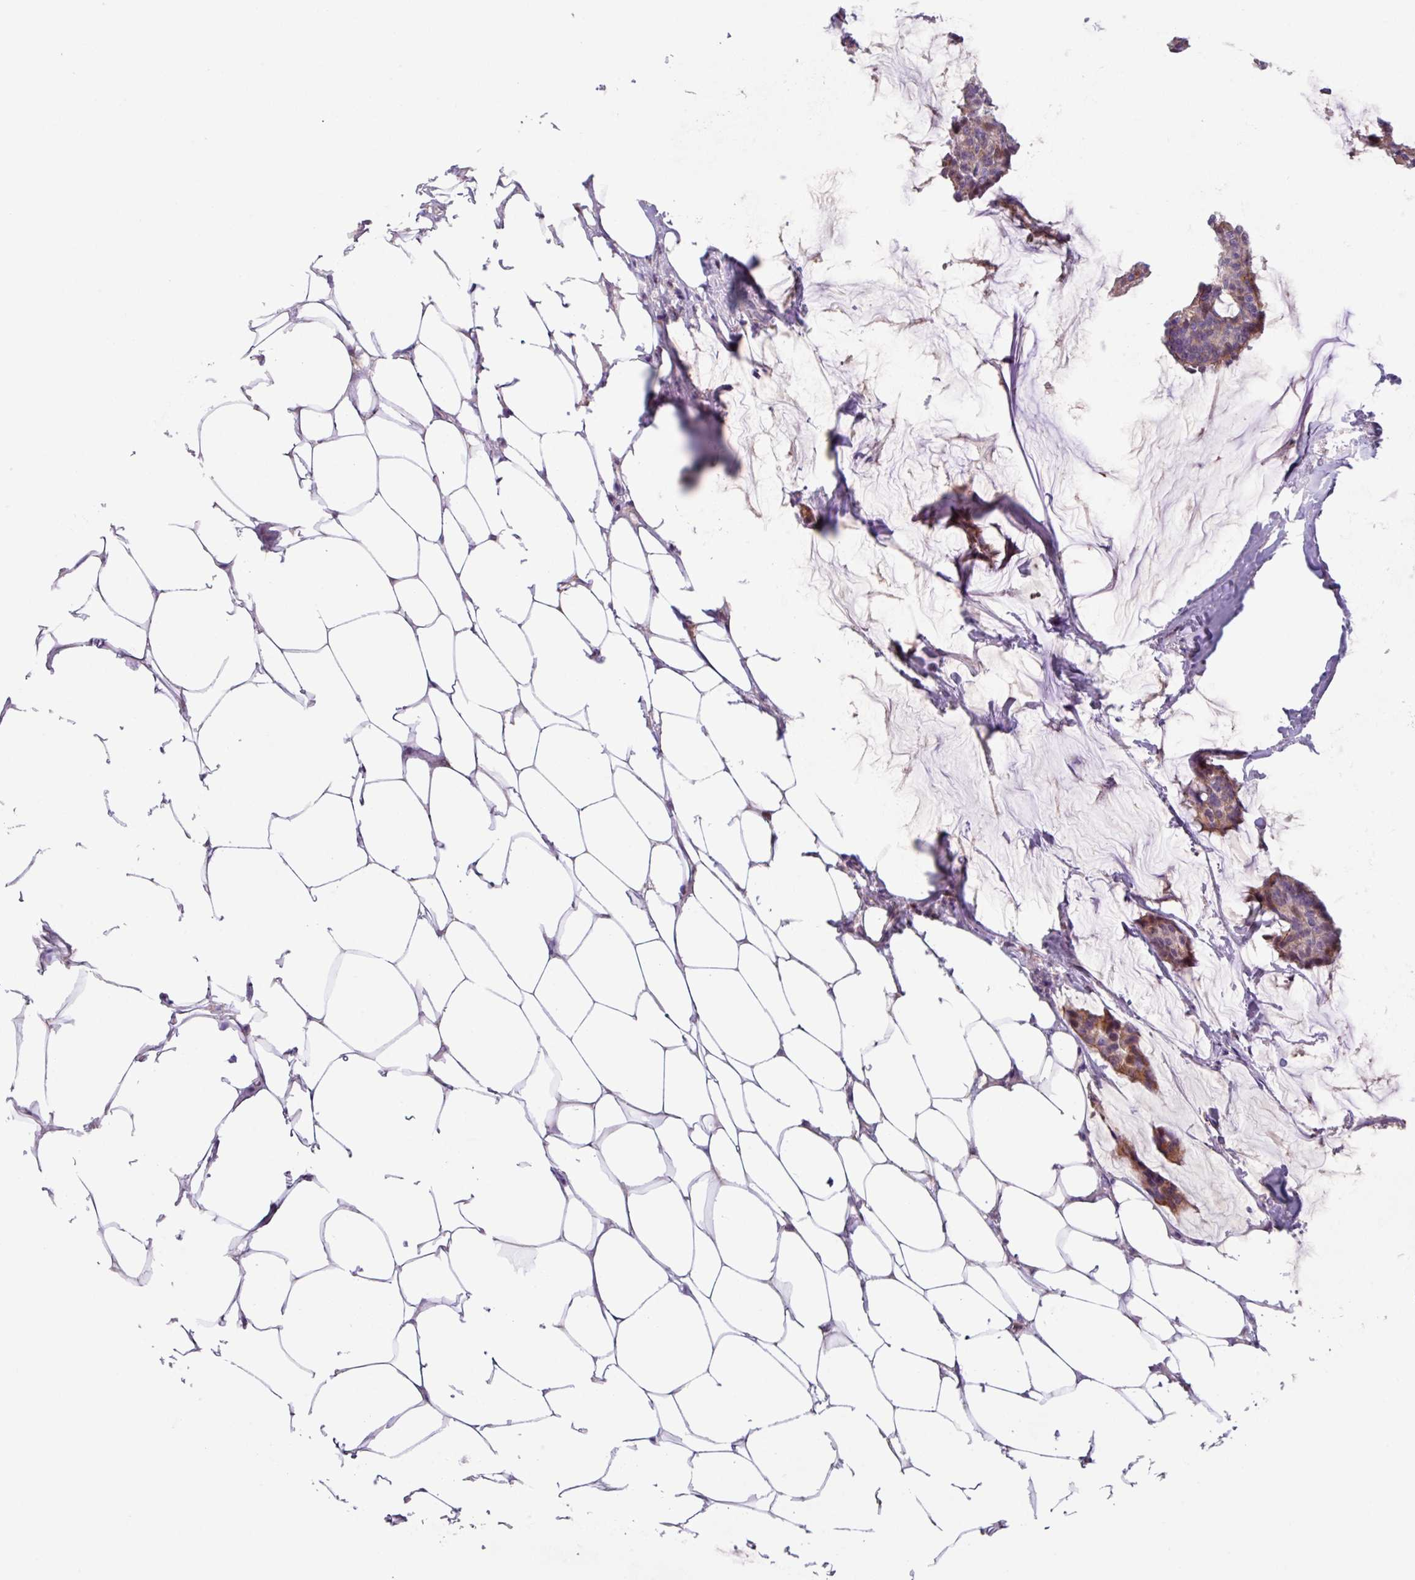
{"staining": {"intensity": "weak", "quantity": "25%-75%", "location": "cytoplasmic/membranous"}, "tissue": "breast cancer", "cell_type": "Tumor cells", "image_type": "cancer", "snomed": [{"axis": "morphology", "description": "Duct carcinoma"}, {"axis": "topography", "description": "Breast"}], "caption": "There is low levels of weak cytoplasmic/membranous expression in tumor cells of breast cancer (infiltrating ductal carcinoma), as demonstrated by immunohistochemical staining (brown color).", "gene": "IQCJ", "patient": {"sex": "female", "age": 93}}